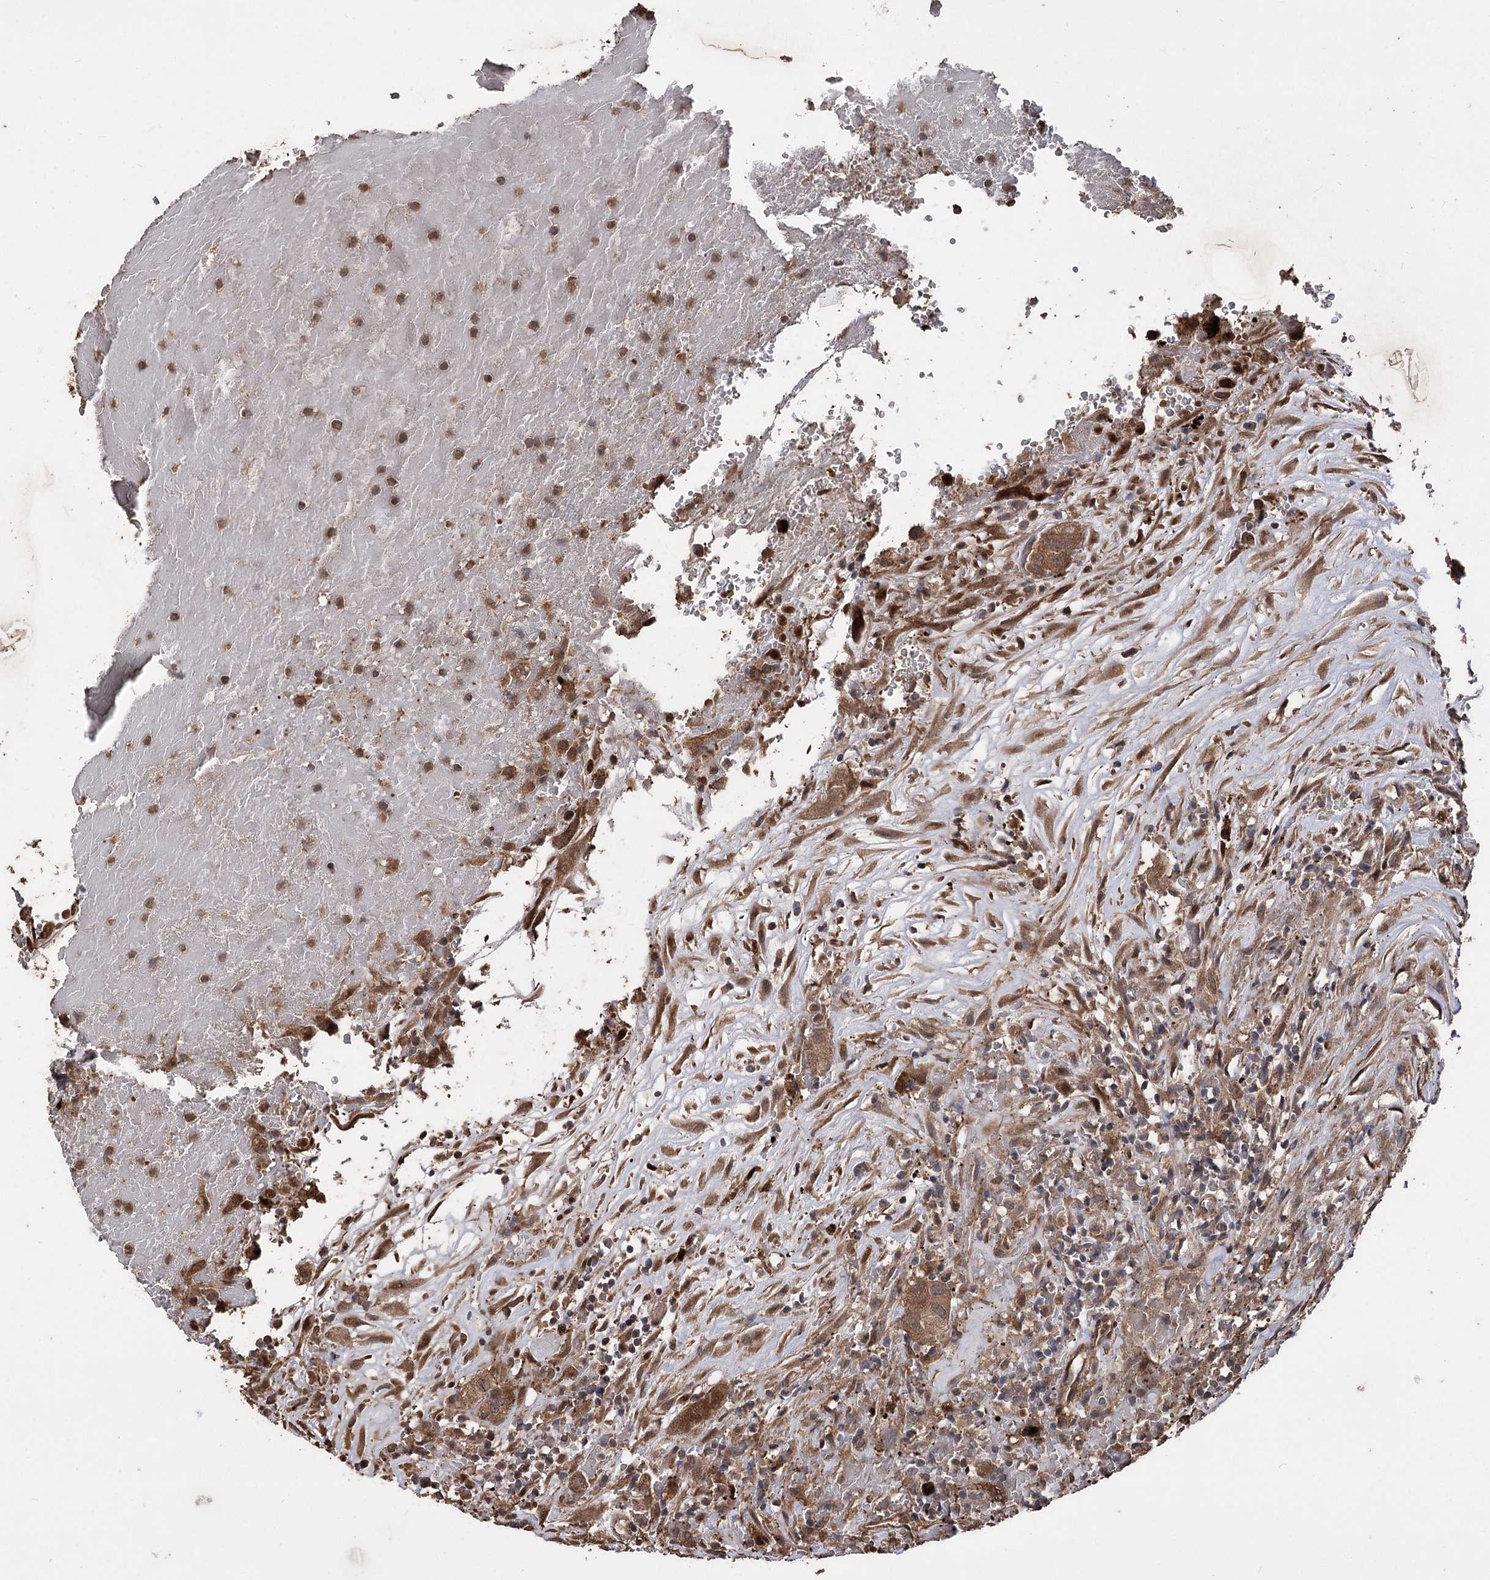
{"staining": {"intensity": "moderate", "quantity": ">75%", "location": "cytoplasmic/membranous"}, "tissue": "thyroid cancer", "cell_type": "Tumor cells", "image_type": "cancer", "snomed": [{"axis": "morphology", "description": "Papillary adenocarcinoma, NOS"}, {"axis": "topography", "description": "Thyroid gland"}], "caption": "Human papillary adenocarcinoma (thyroid) stained for a protein (brown) displays moderate cytoplasmic/membranous positive positivity in about >75% of tumor cells.", "gene": "RASSF3", "patient": {"sex": "male", "age": 77}}